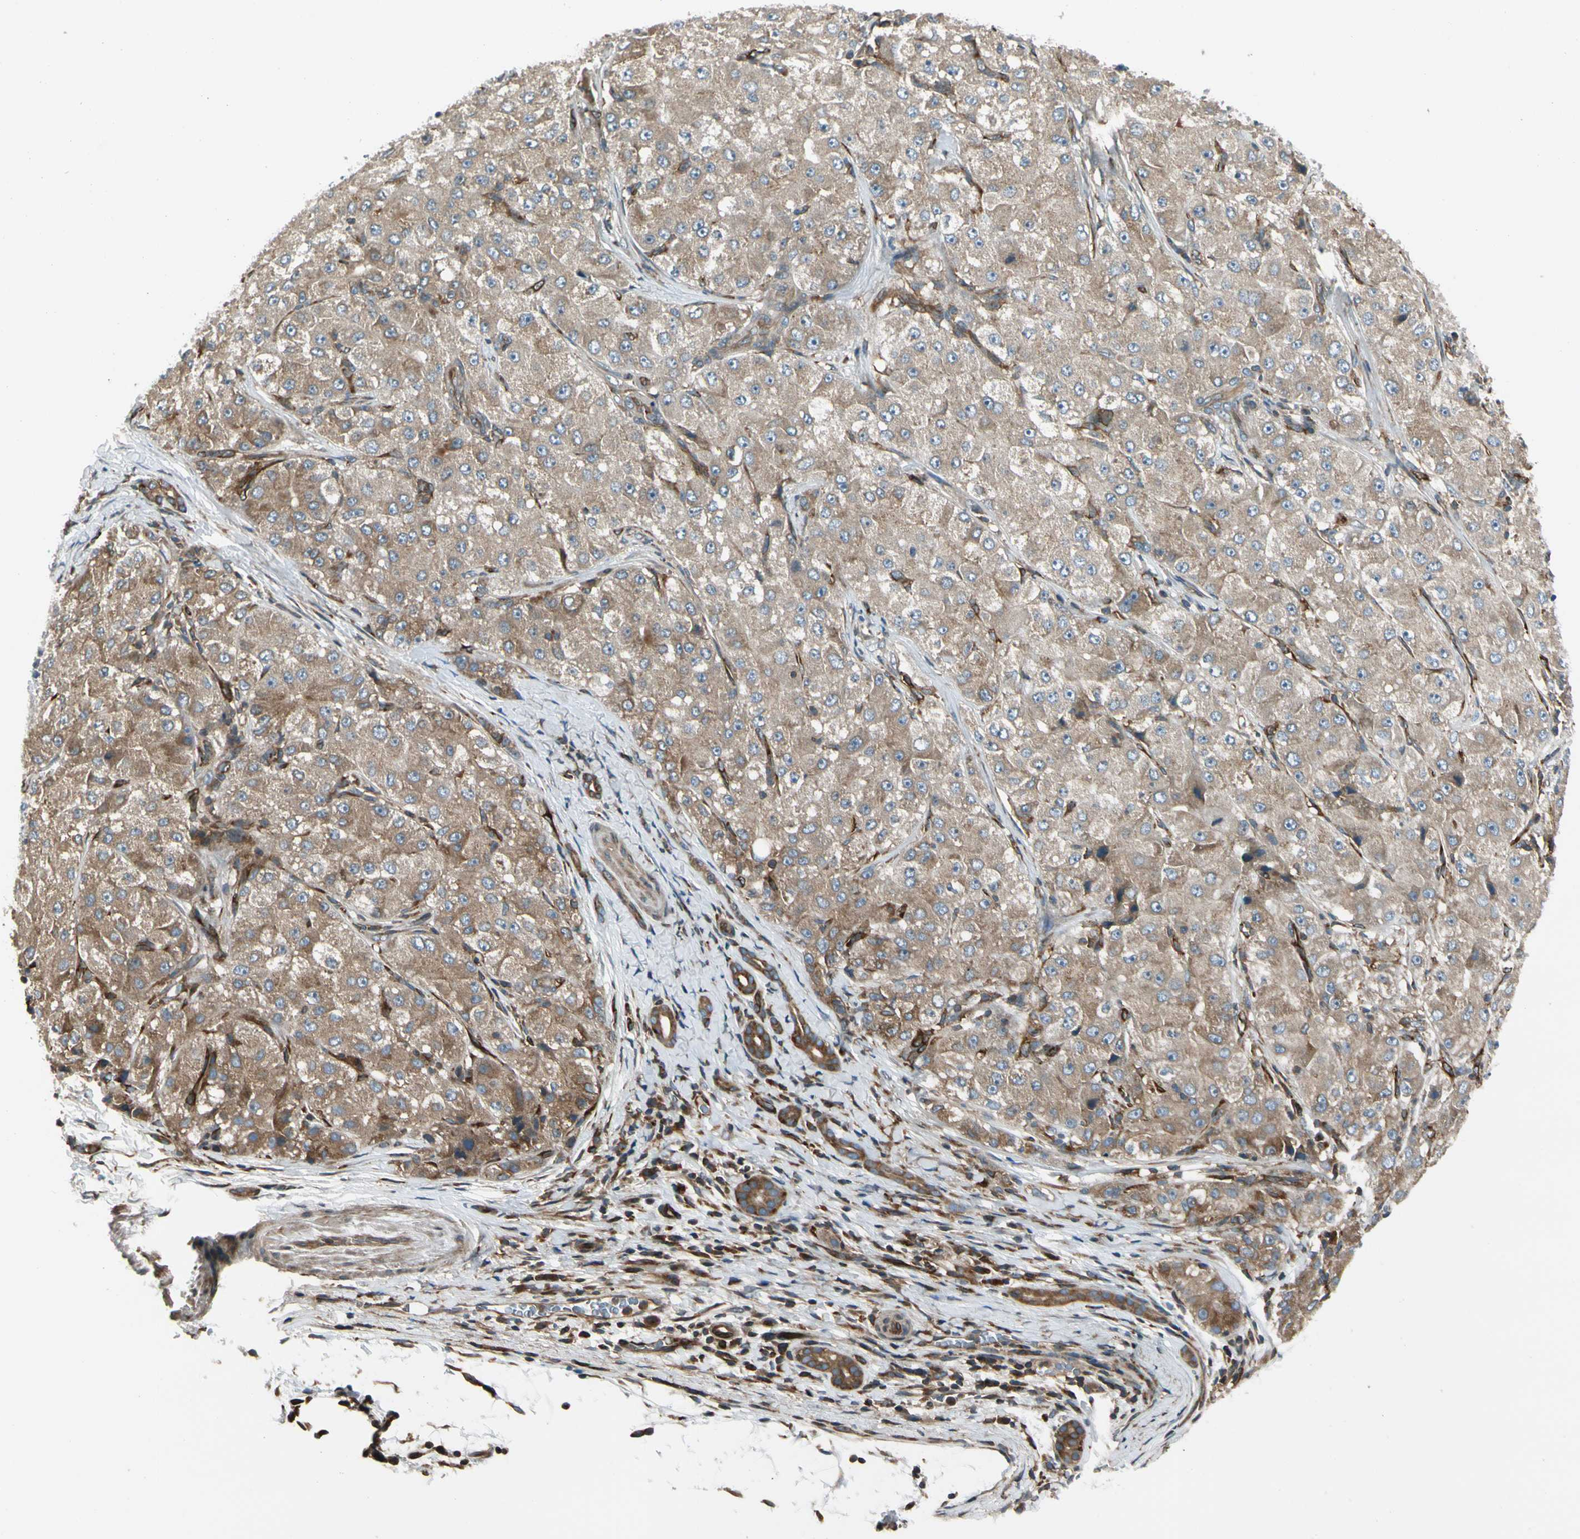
{"staining": {"intensity": "moderate", "quantity": ">75%", "location": "cytoplasmic/membranous"}, "tissue": "liver cancer", "cell_type": "Tumor cells", "image_type": "cancer", "snomed": [{"axis": "morphology", "description": "Carcinoma, Hepatocellular, NOS"}, {"axis": "topography", "description": "Liver"}], "caption": "Tumor cells reveal medium levels of moderate cytoplasmic/membranous expression in about >75% of cells in human hepatocellular carcinoma (liver).", "gene": "TRIO", "patient": {"sex": "male", "age": 80}}